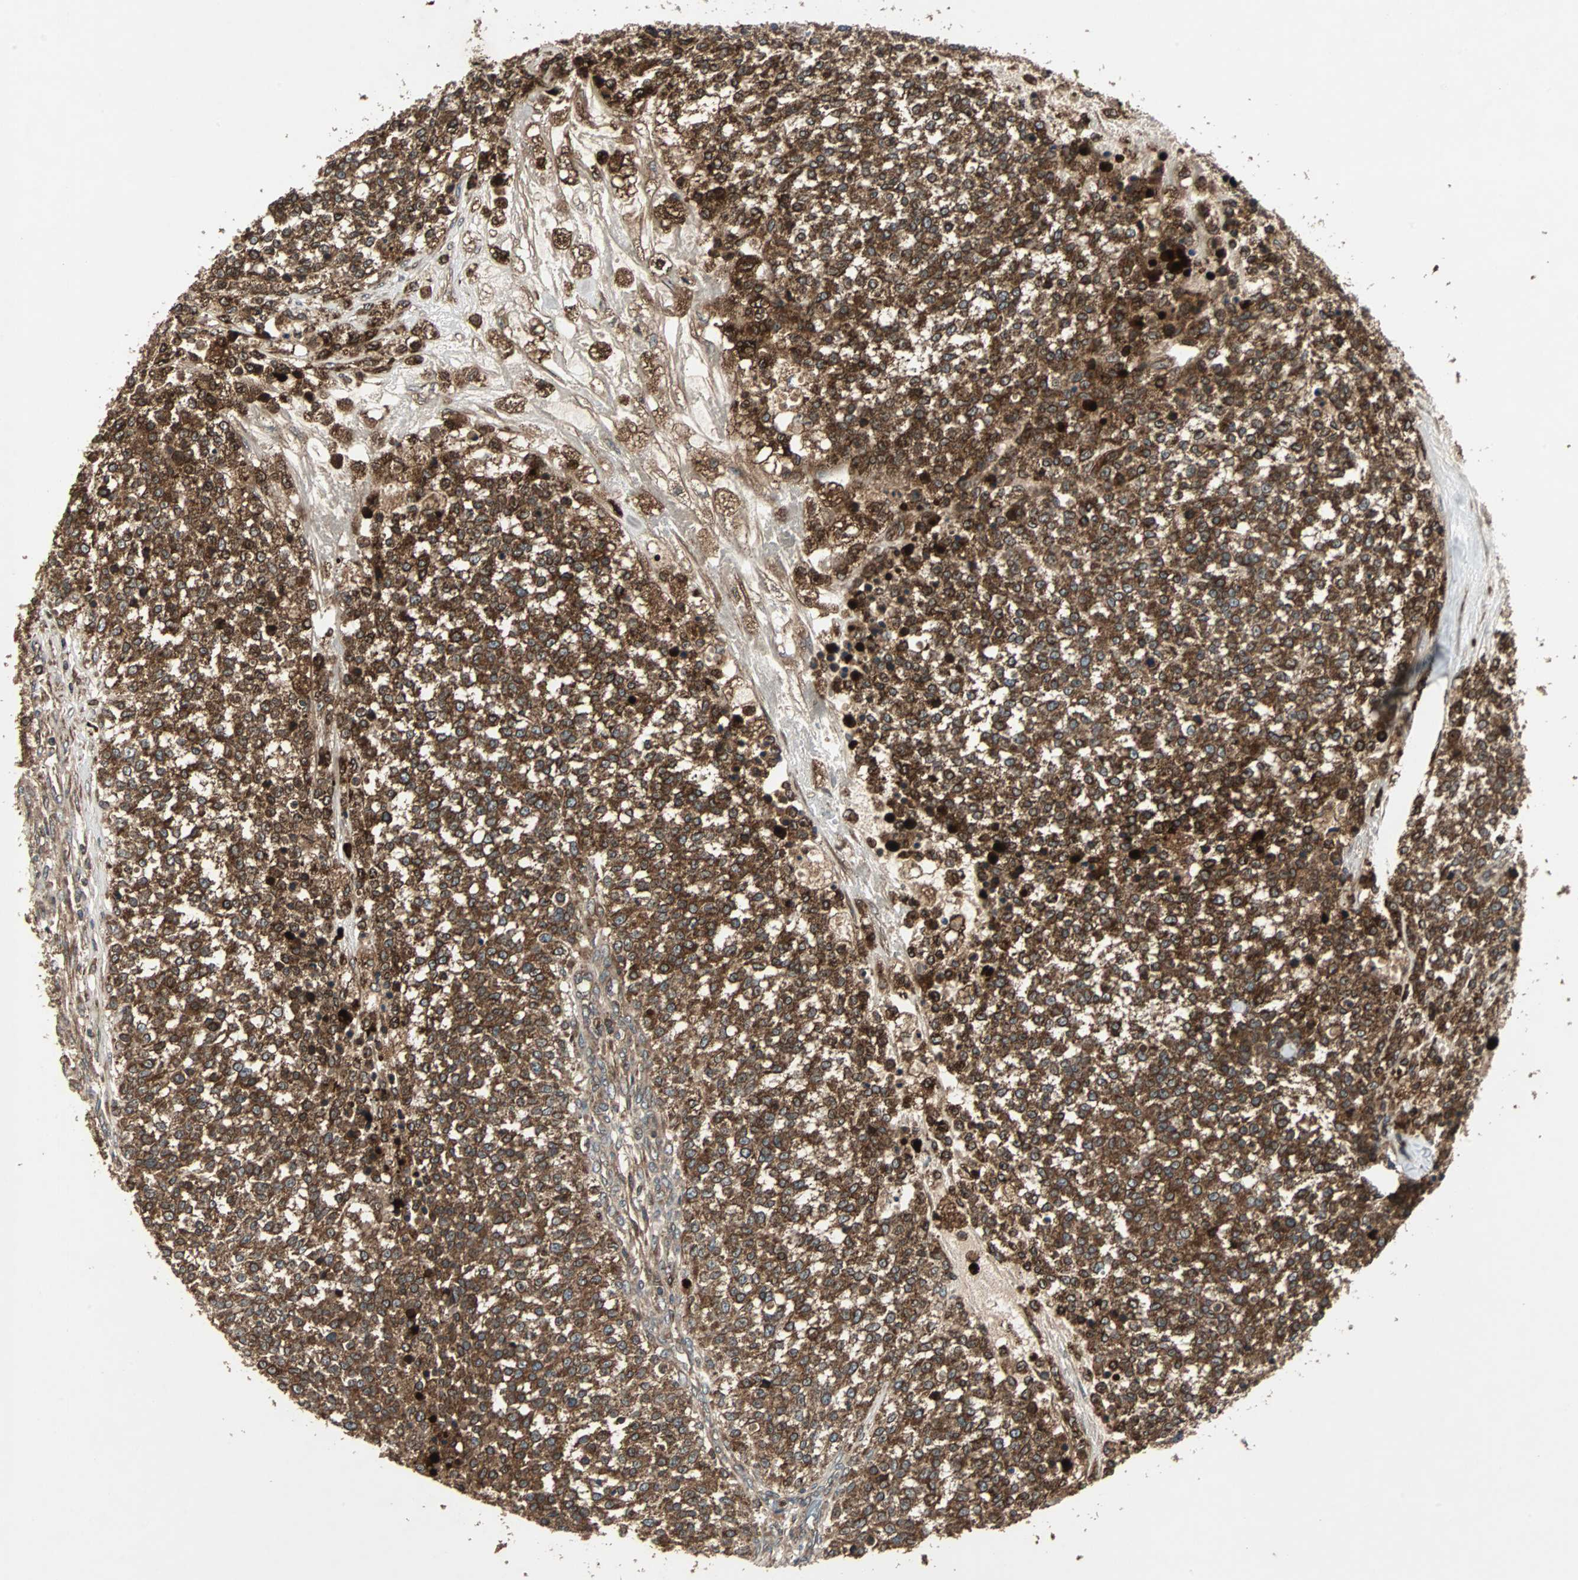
{"staining": {"intensity": "strong", "quantity": ">75%", "location": "cytoplasmic/membranous"}, "tissue": "testis cancer", "cell_type": "Tumor cells", "image_type": "cancer", "snomed": [{"axis": "morphology", "description": "Seminoma, NOS"}, {"axis": "topography", "description": "Testis"}], "caption": "This is a photomicrograph of immunohistochemistry staining of testis cancer (seminoma), which shows strong positivity in the cytoplasmic/membranous of tumor cells.", "gene": "RAB7A", "patient": {"sex": "male", "age": 59}}